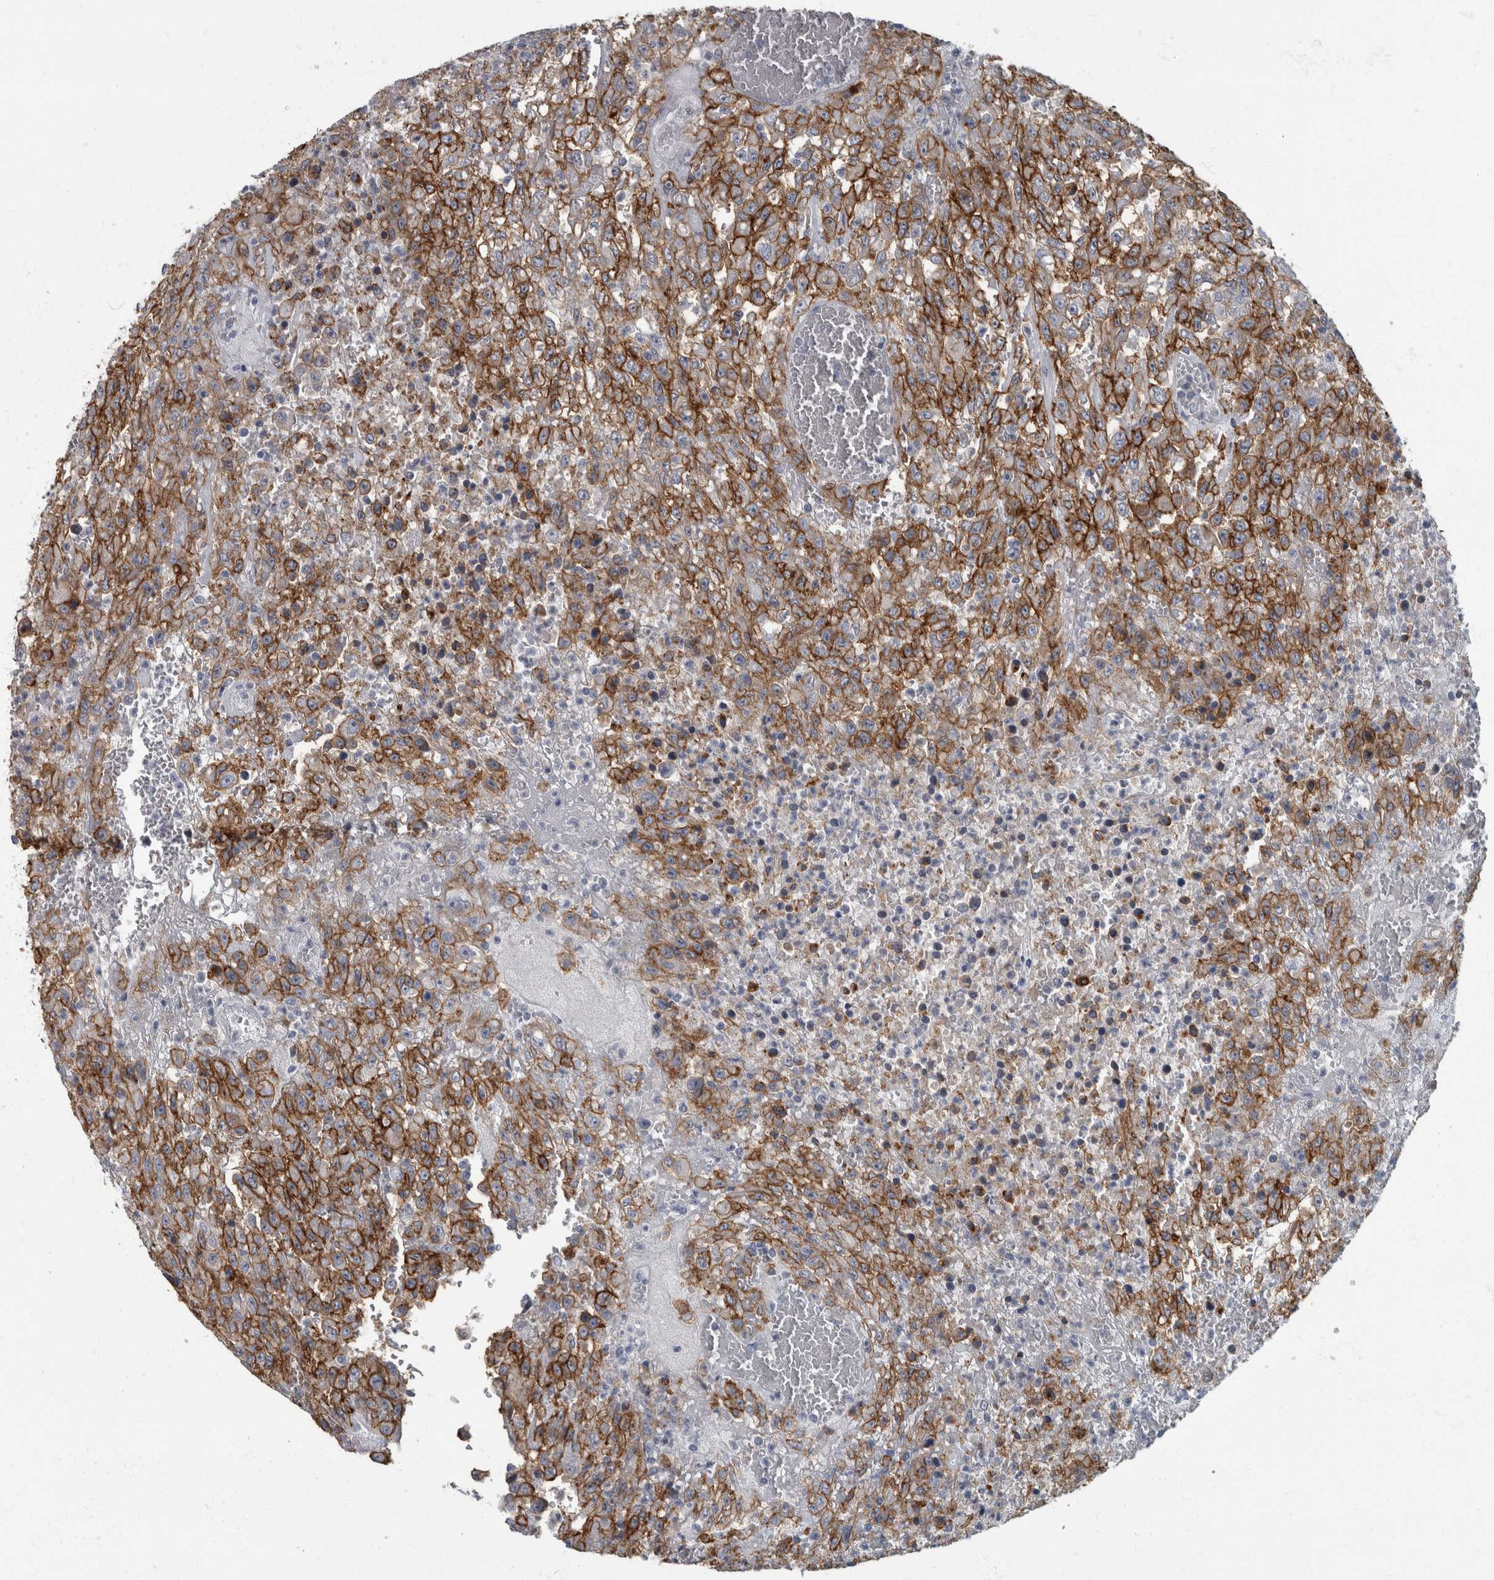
{"staining": {"intensity": "moderate", "quantity": ">75%", "location": "cytoplasmic/membranous"}, "tissue": "urothelial cancer", "cell_type": "Tumor cells", "image_type": "cancer", "snomed": [{"axis": "morphology", "description": "Urothelial carcinoma, High grade"}, {"axis": "topography", "description": "Urinary bladder"}], "caption": "A histopathology image of human urothelial cancer stained for a protein shows moderate cytoplasmic/membranous brown staining in tumor cells.", "gene": "DSG2", "patient": {"sex": "male", "age": 46}}